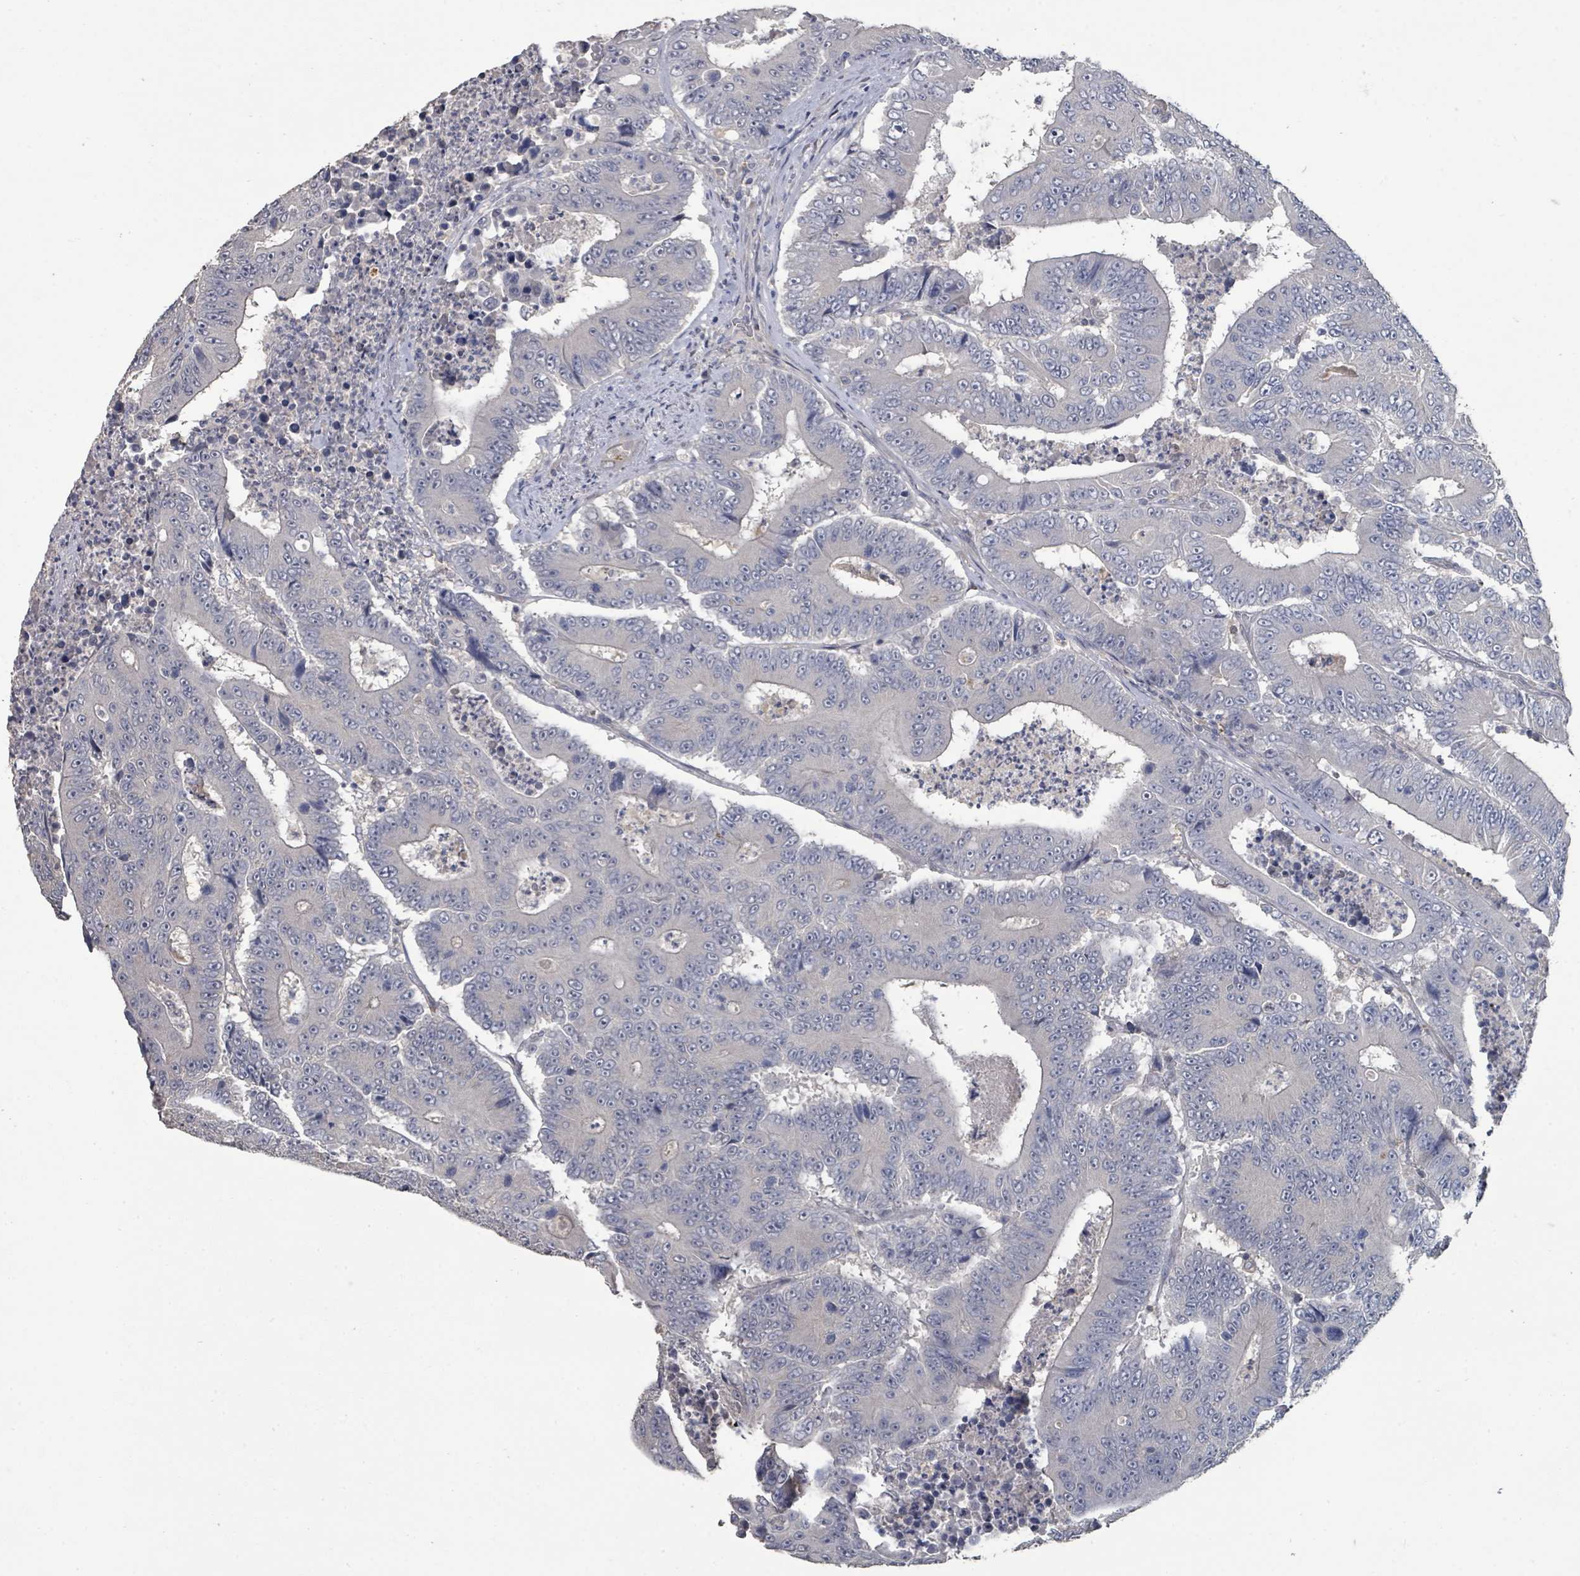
{"staining": {"intensity": "negative", "quantity": "none", "location": "none"}, "tissue": "colorectal cancer", "cell_type": "Tumor cells", "image_type": "cancer", "snomed": [{"axis": "morphology", "description": "Adenocarcinoma, NOS"}, {"axis": "topography", "description": "Colon"}], "caption": "Immunohistochemistry (IHC) photomicrograph of adenocarcinoma (colorectal) stained for a protein (brown), which shows no staining in tumor cells. (DAB immunohistochemistry (IHC), high magnification).", "gene": "SLC9A7", "patient": {"sex": "male", "age": 83}}